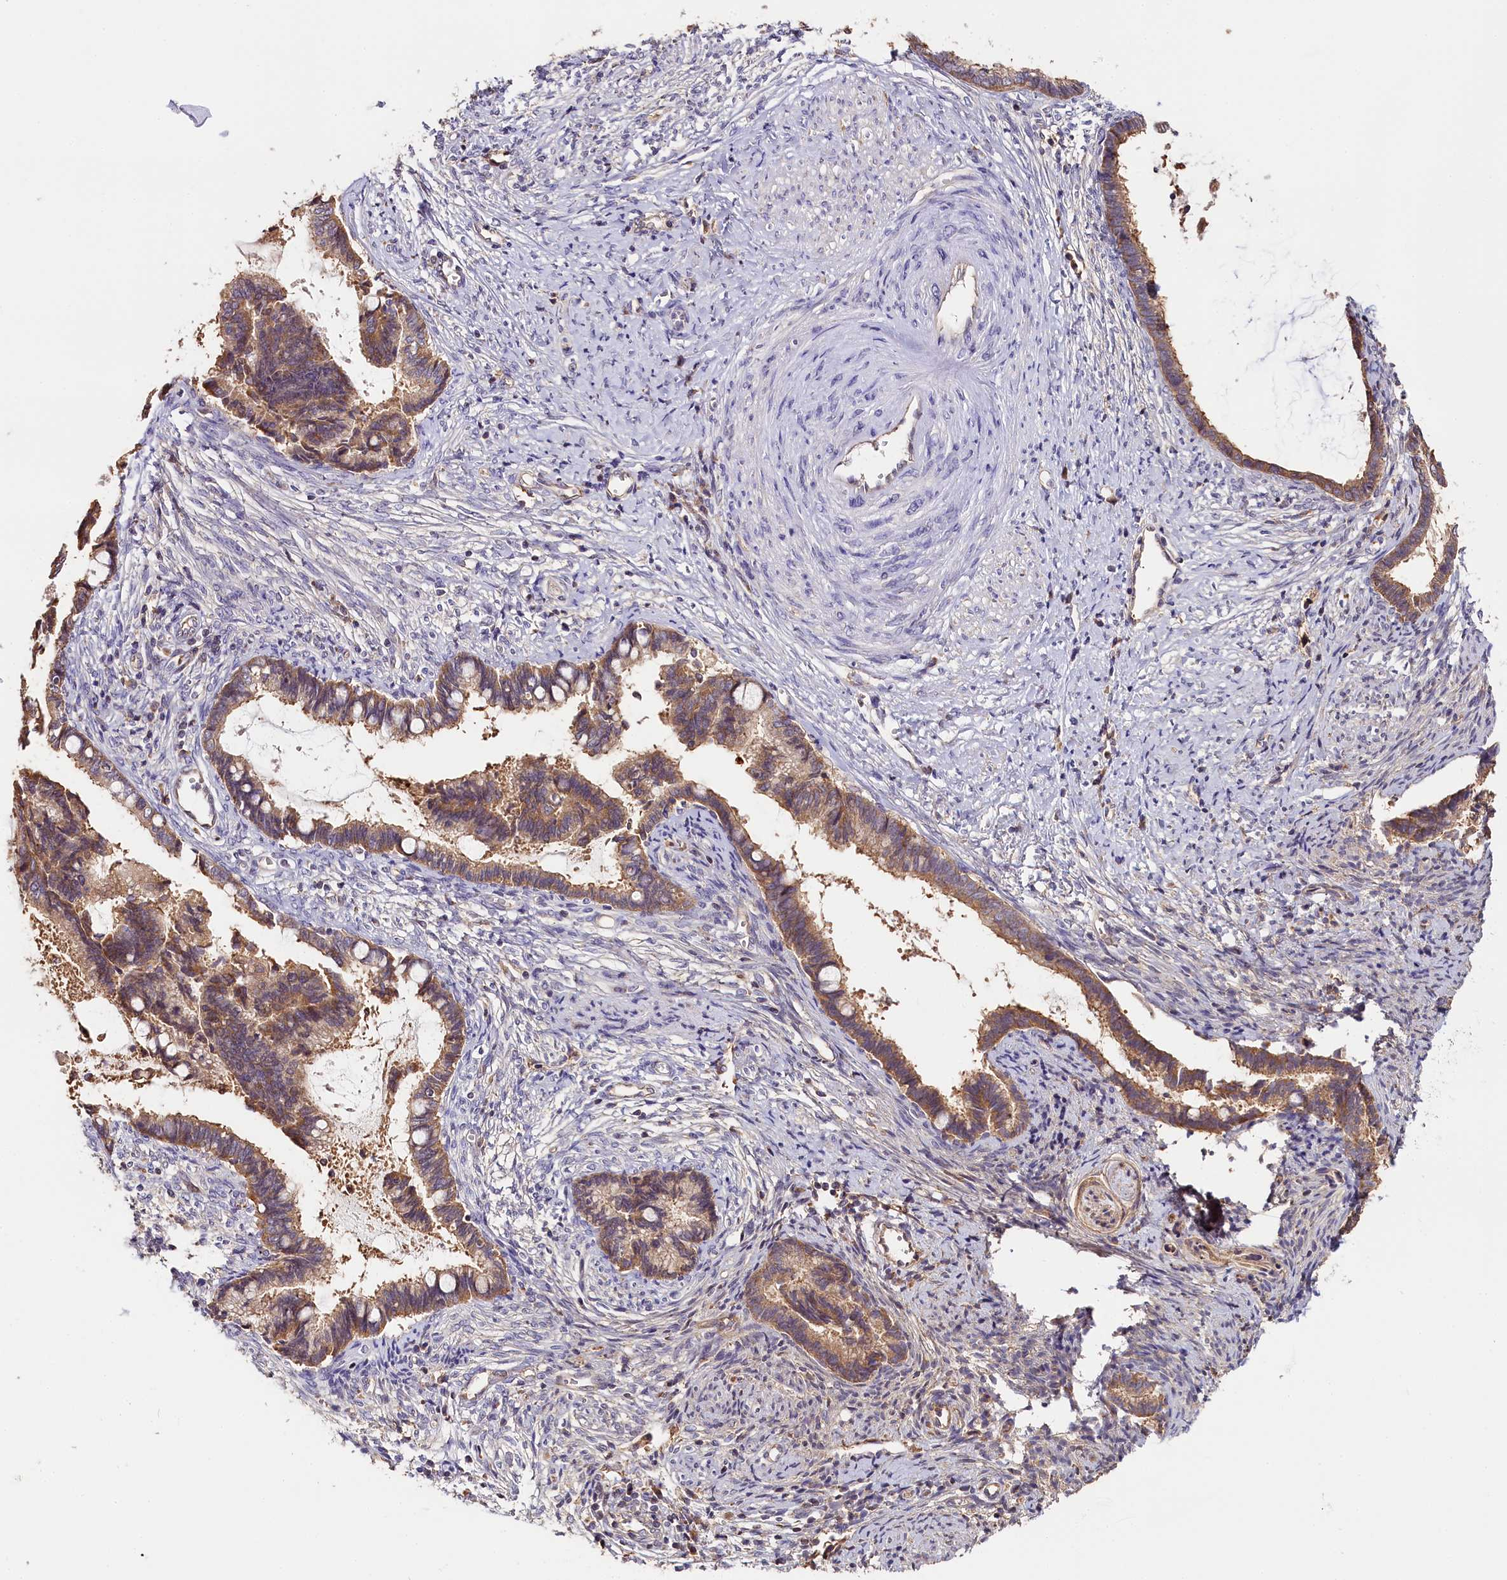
{"staining": {"intensity": "moderate", "quantity": ">75%", "location": "cytoplasmic/membranous"}, "tissue": "cervical cancer", "cell_type": "Tumor cells", "image_type": "cancer", "snomed": [{"axis": "morphology", "description": "Adenocarcinoma, NOS"}, {"axis": "topography", "description": "Cervix"}], "caption": "Brown immunohistochemical staining in adenocarcinoma (cervical) reveals moderate cytoplasmic/membranous staining in about >75% of tumor cells. The protein of interest is shown in brown color, while the nuclei are stained blue.", "gene": "KATNB1", "patient": {"sex": "female", "age": 44}}